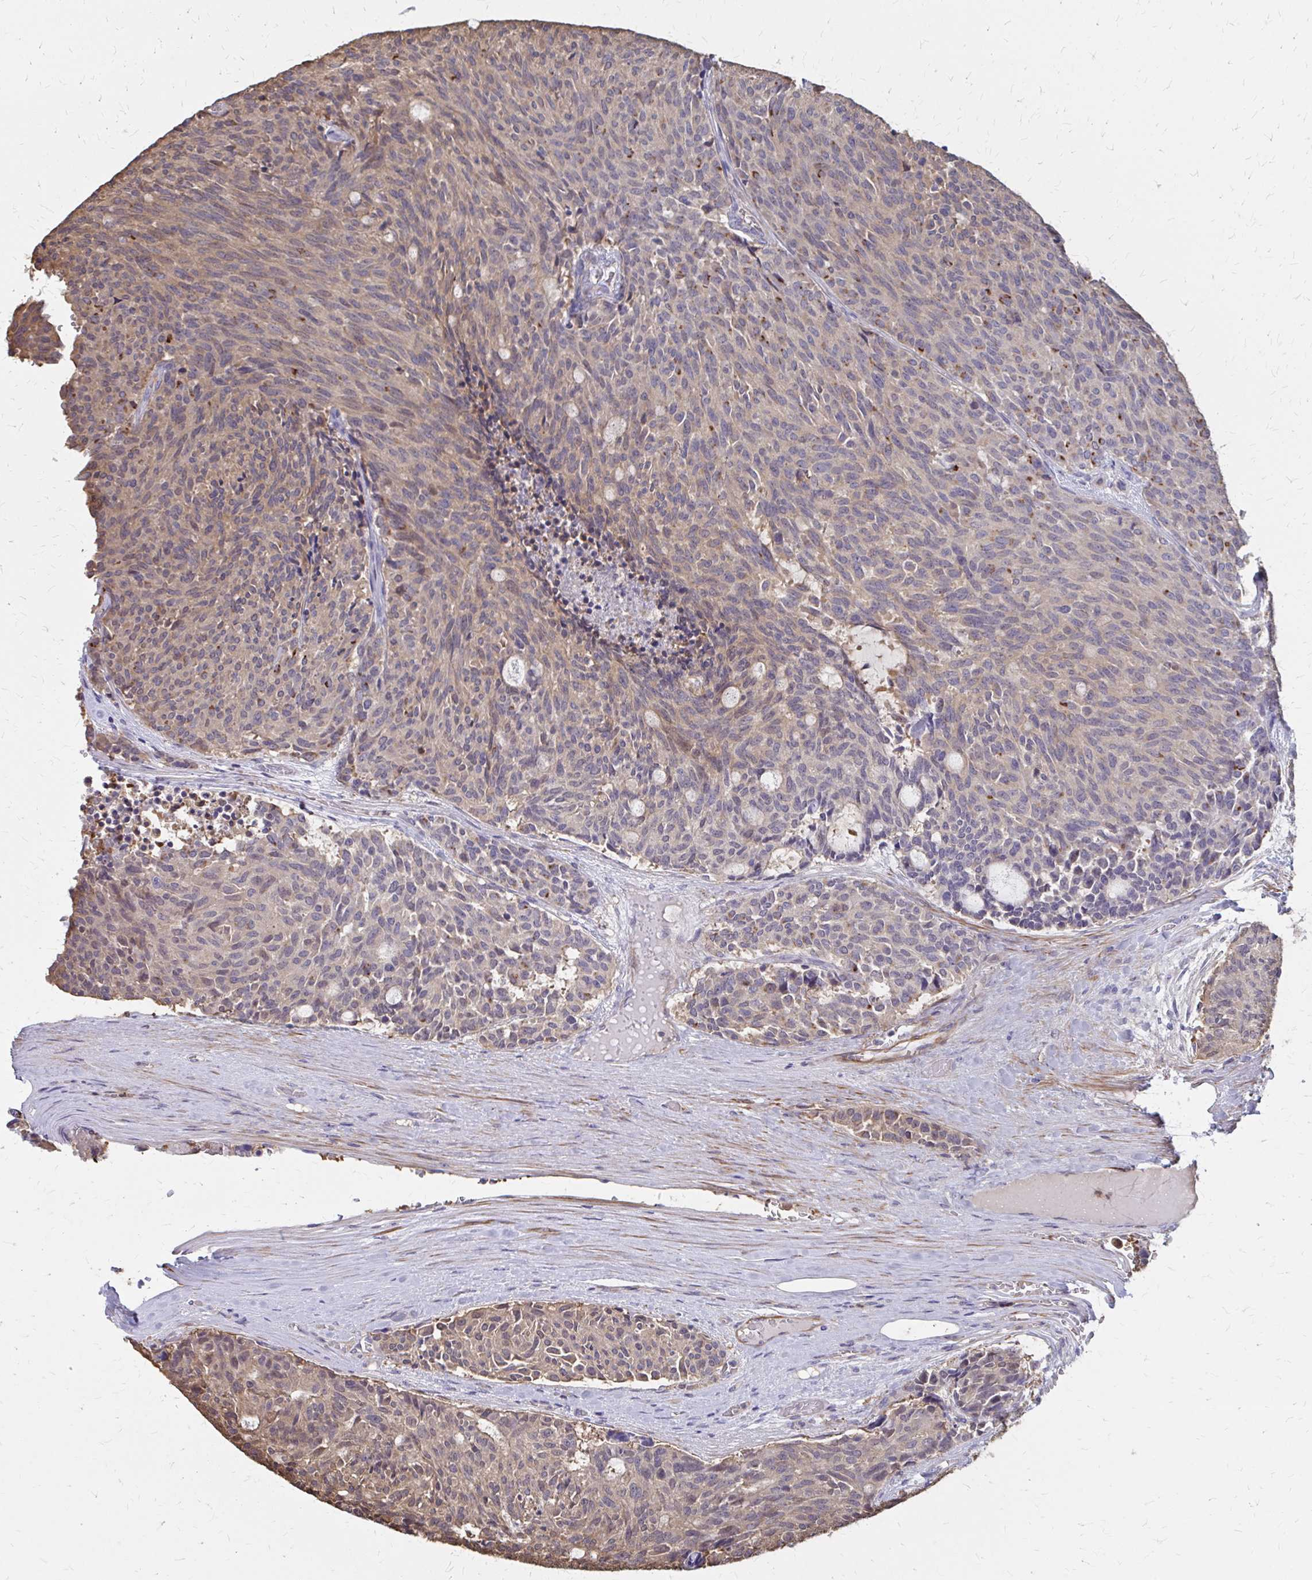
{"staining": {"intensity": "weak", "quantity": "25%-75%", "location": "cytoplasmic/membranous"}, "tissue": "carcinoid", "cell_type": "Tumor cells", "image_type": "cancer", "snomed": [{"axis": "morphology", "description": "Carcinoid, malignant, NOS"}, {"axis": "topography", "description": "Pancreas"}], "caption": "This is an image of immunohistochemistry (IHC) staining of carcinoid, which shows weak expression in the cytoplasmic/membranous of tumor cells.", "gene": "IFI44L", "patient": {"sex": "female", "age": 54}}